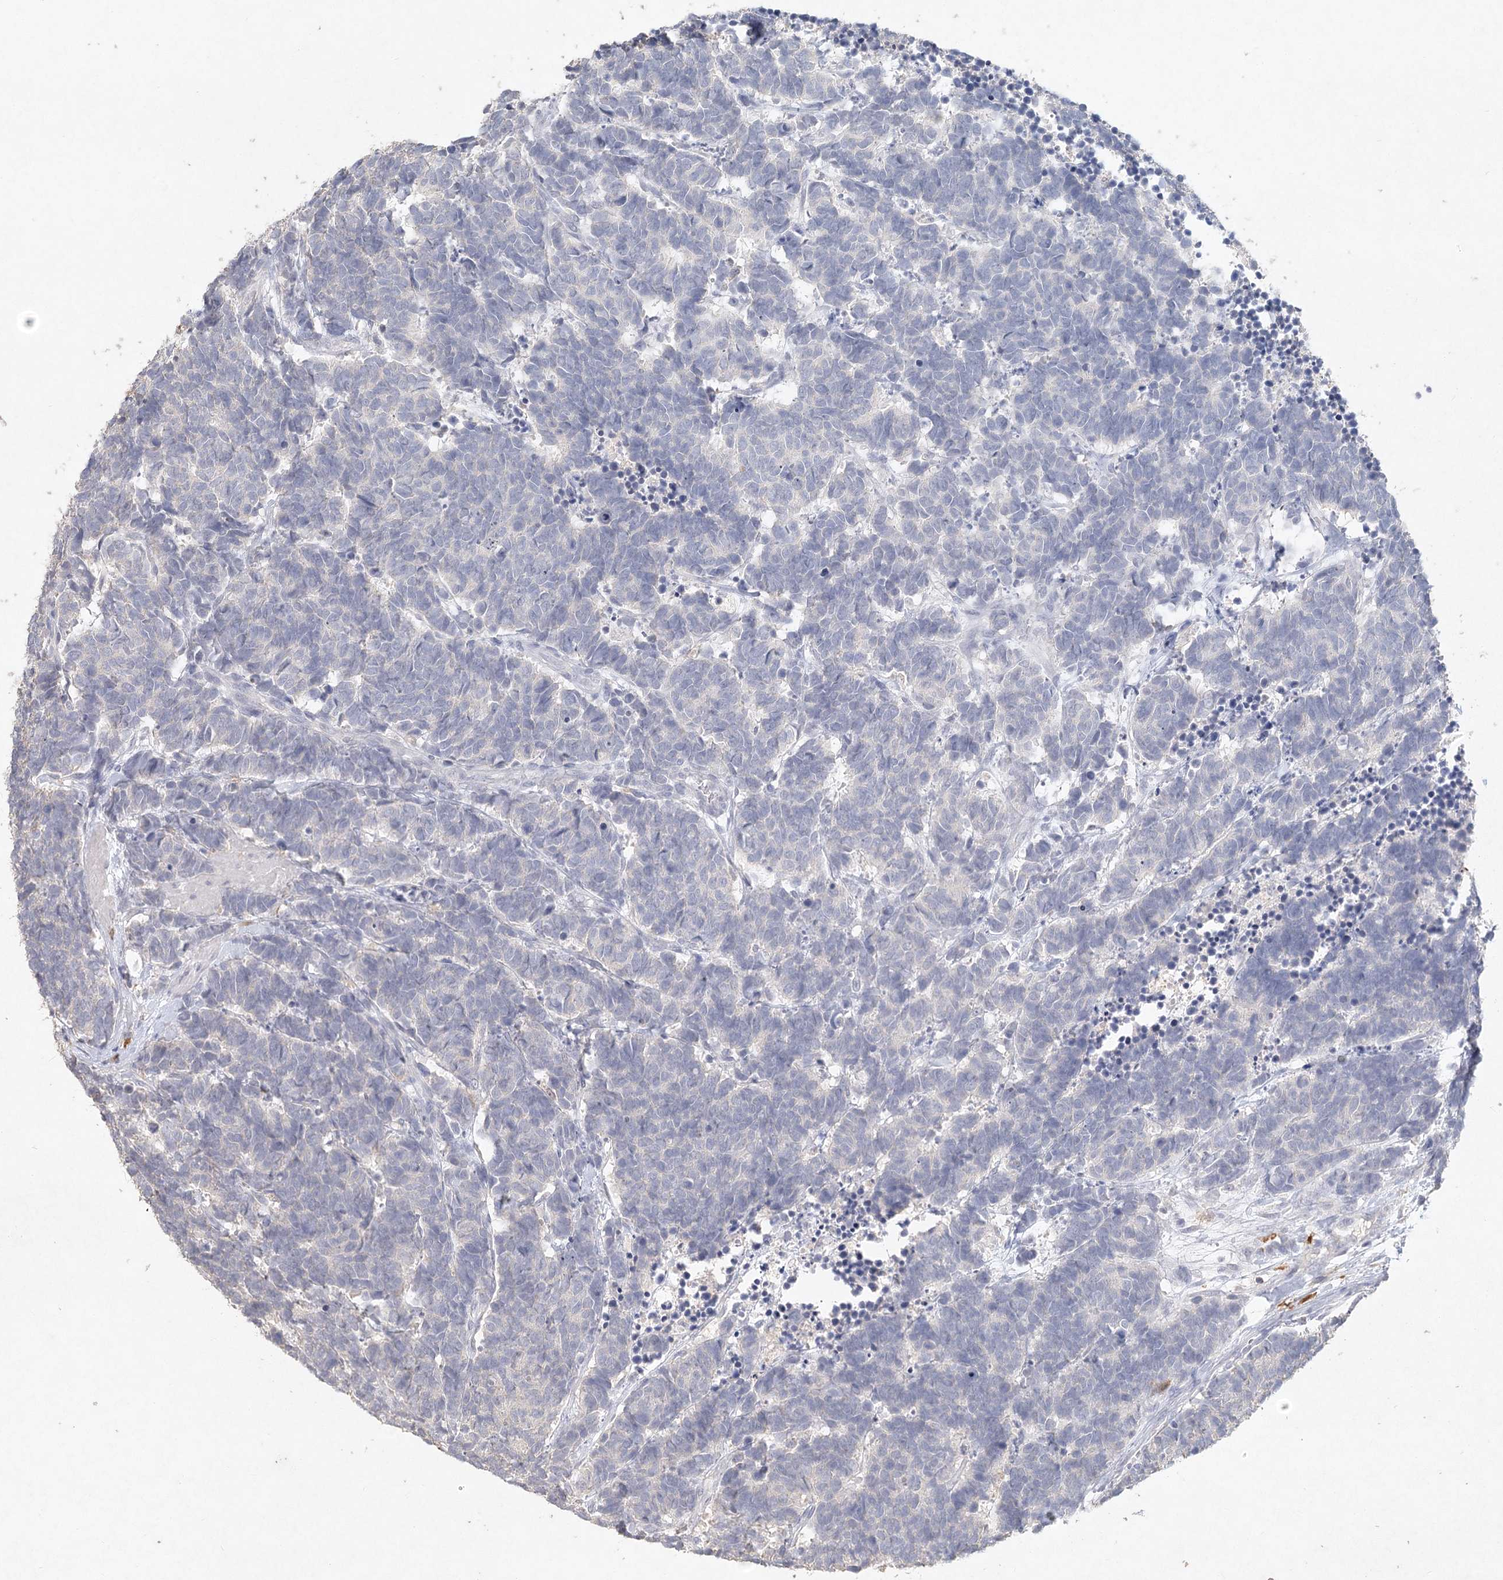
{"staining": {"intensity": "negative", "quantity": "none", "location": "none"}, "tissue": "carcinoid", "cell_type": "Tumor cells", "image_type": "cancer", "snomed": [{"axis": "morphology", "description": "Carcinoma, NOS"}, {"axis": "morphology", "description": "Carcinoid, malignant, NOS"}, {"axis": "topography", "description": "Urinary bladder"}], "caption": "Immunohistochemistry photomicrograph of neoplastic tissue: carcinoid stained with DAB exhibits no significant protein expression in tumor cells.", "gene": "ARSI", "patient": {"sex": "male", "age": 57}}